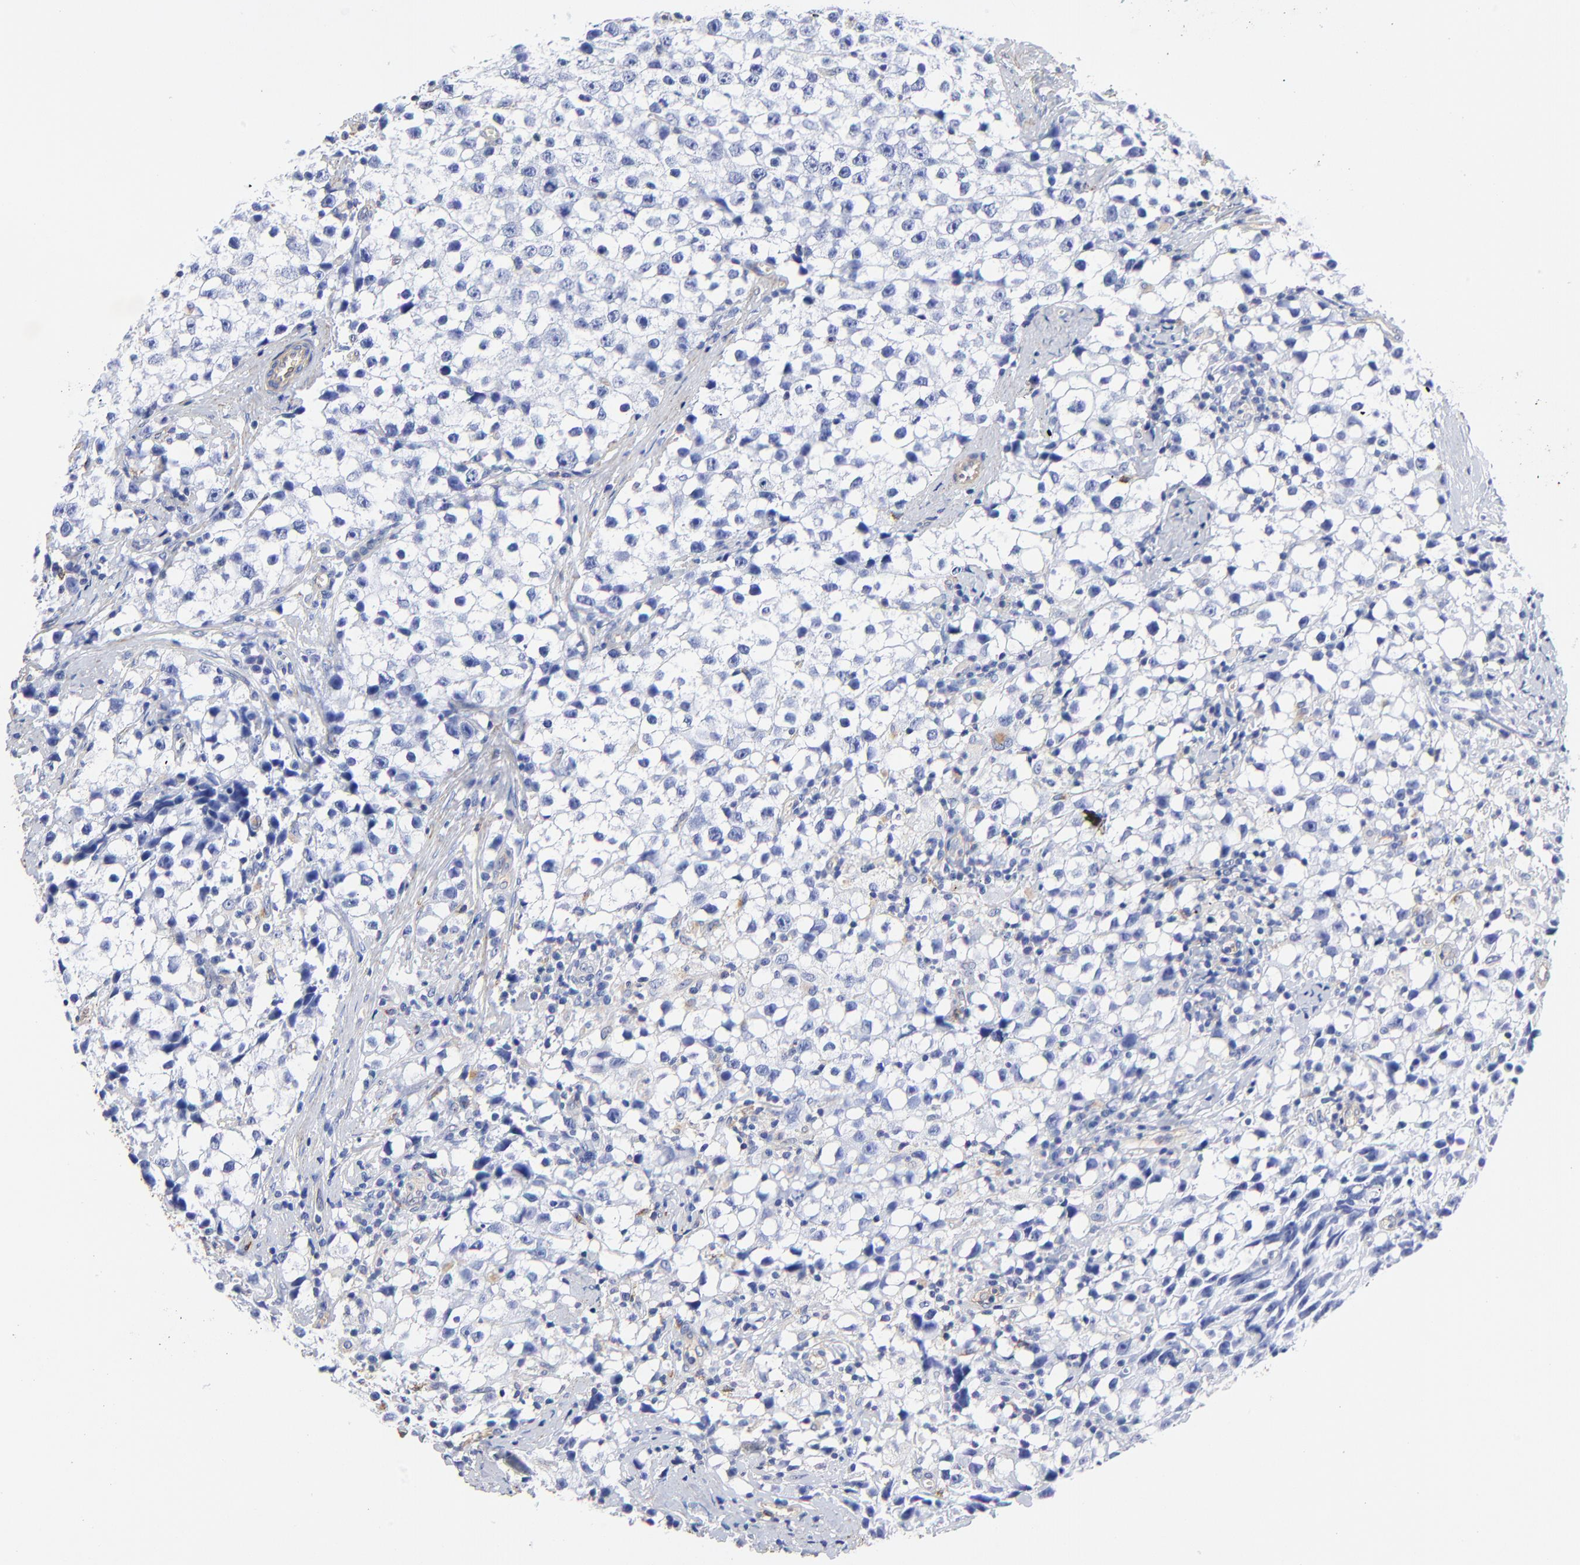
{"staining": {"intensity": "negative", "quantity": "none", "location": "none"}, "tissue": "testis cancer", "cell_type": "Tumor cells", "image_type": "cancer", "snomed": [{"axis": "morphology", "description": "Seminoma, NOS"}, {"axis": "topography", "description": "Testis"}], "caption": "Immunohistochemical staining of testis seminoma shows no significant positivity in tumor cells.", "gene": "TAGLN2", "patient": {"sex": "male", "age": 35}}